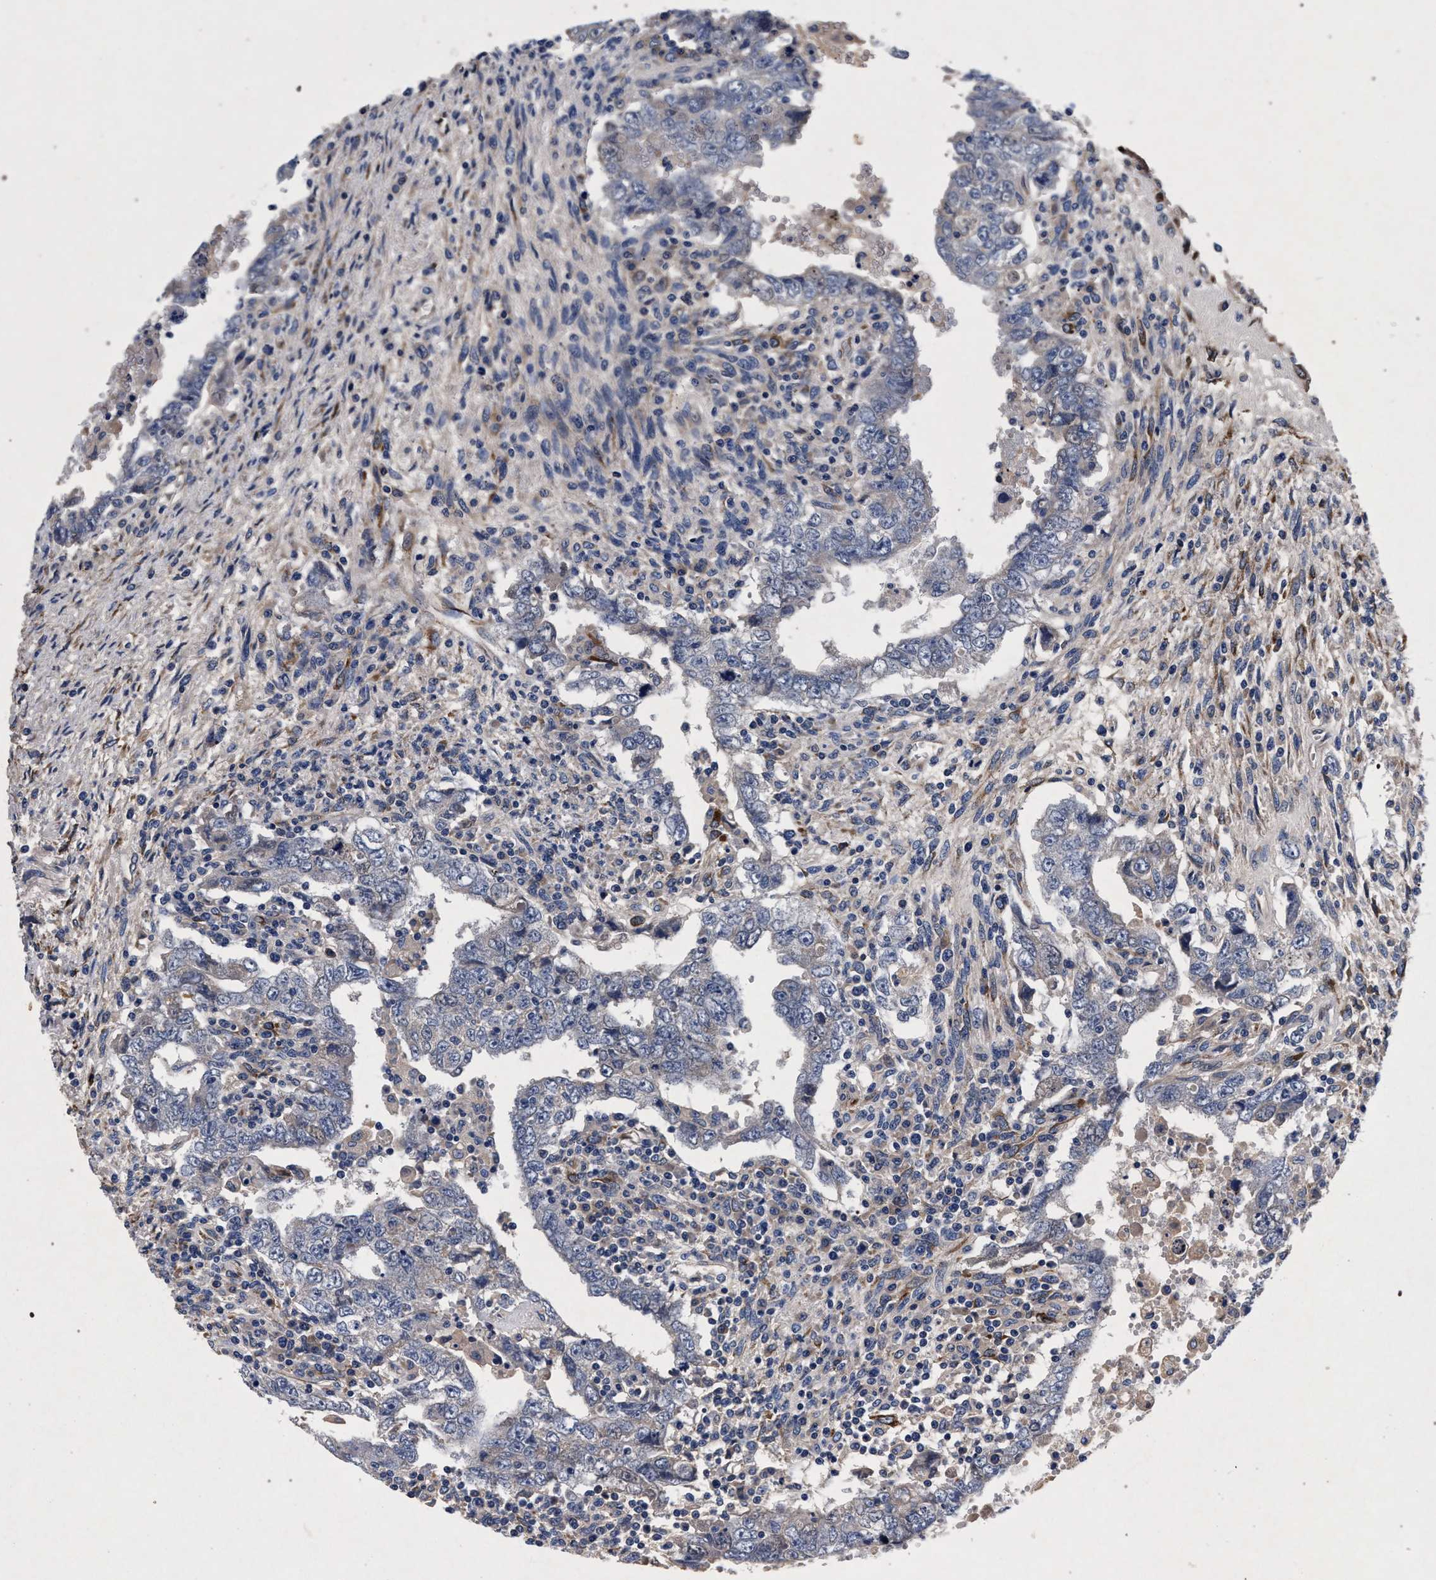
{"staining": {"intensity": "negative", "quantity": "none", "location": "none"}, "tissue": "testis cancer", "cell_type": "Tumor cells", "image_type": "cancer", "snomed": [{"axis": "morphology", "description": "Carcinoma, Embryonal, NOS"}, {"axis": "topography", "description": "Testis"}], "caption": "Immunohistochemistry (IHC) image of neoplastic tissue: human testis embryonal carcinoma stained with DAB (3,3'-diaminobenzidine) reveals no significant protein expression in tumor cells.", "gene": "NEK7", "patient": {"sex": "male", "age": 26}}